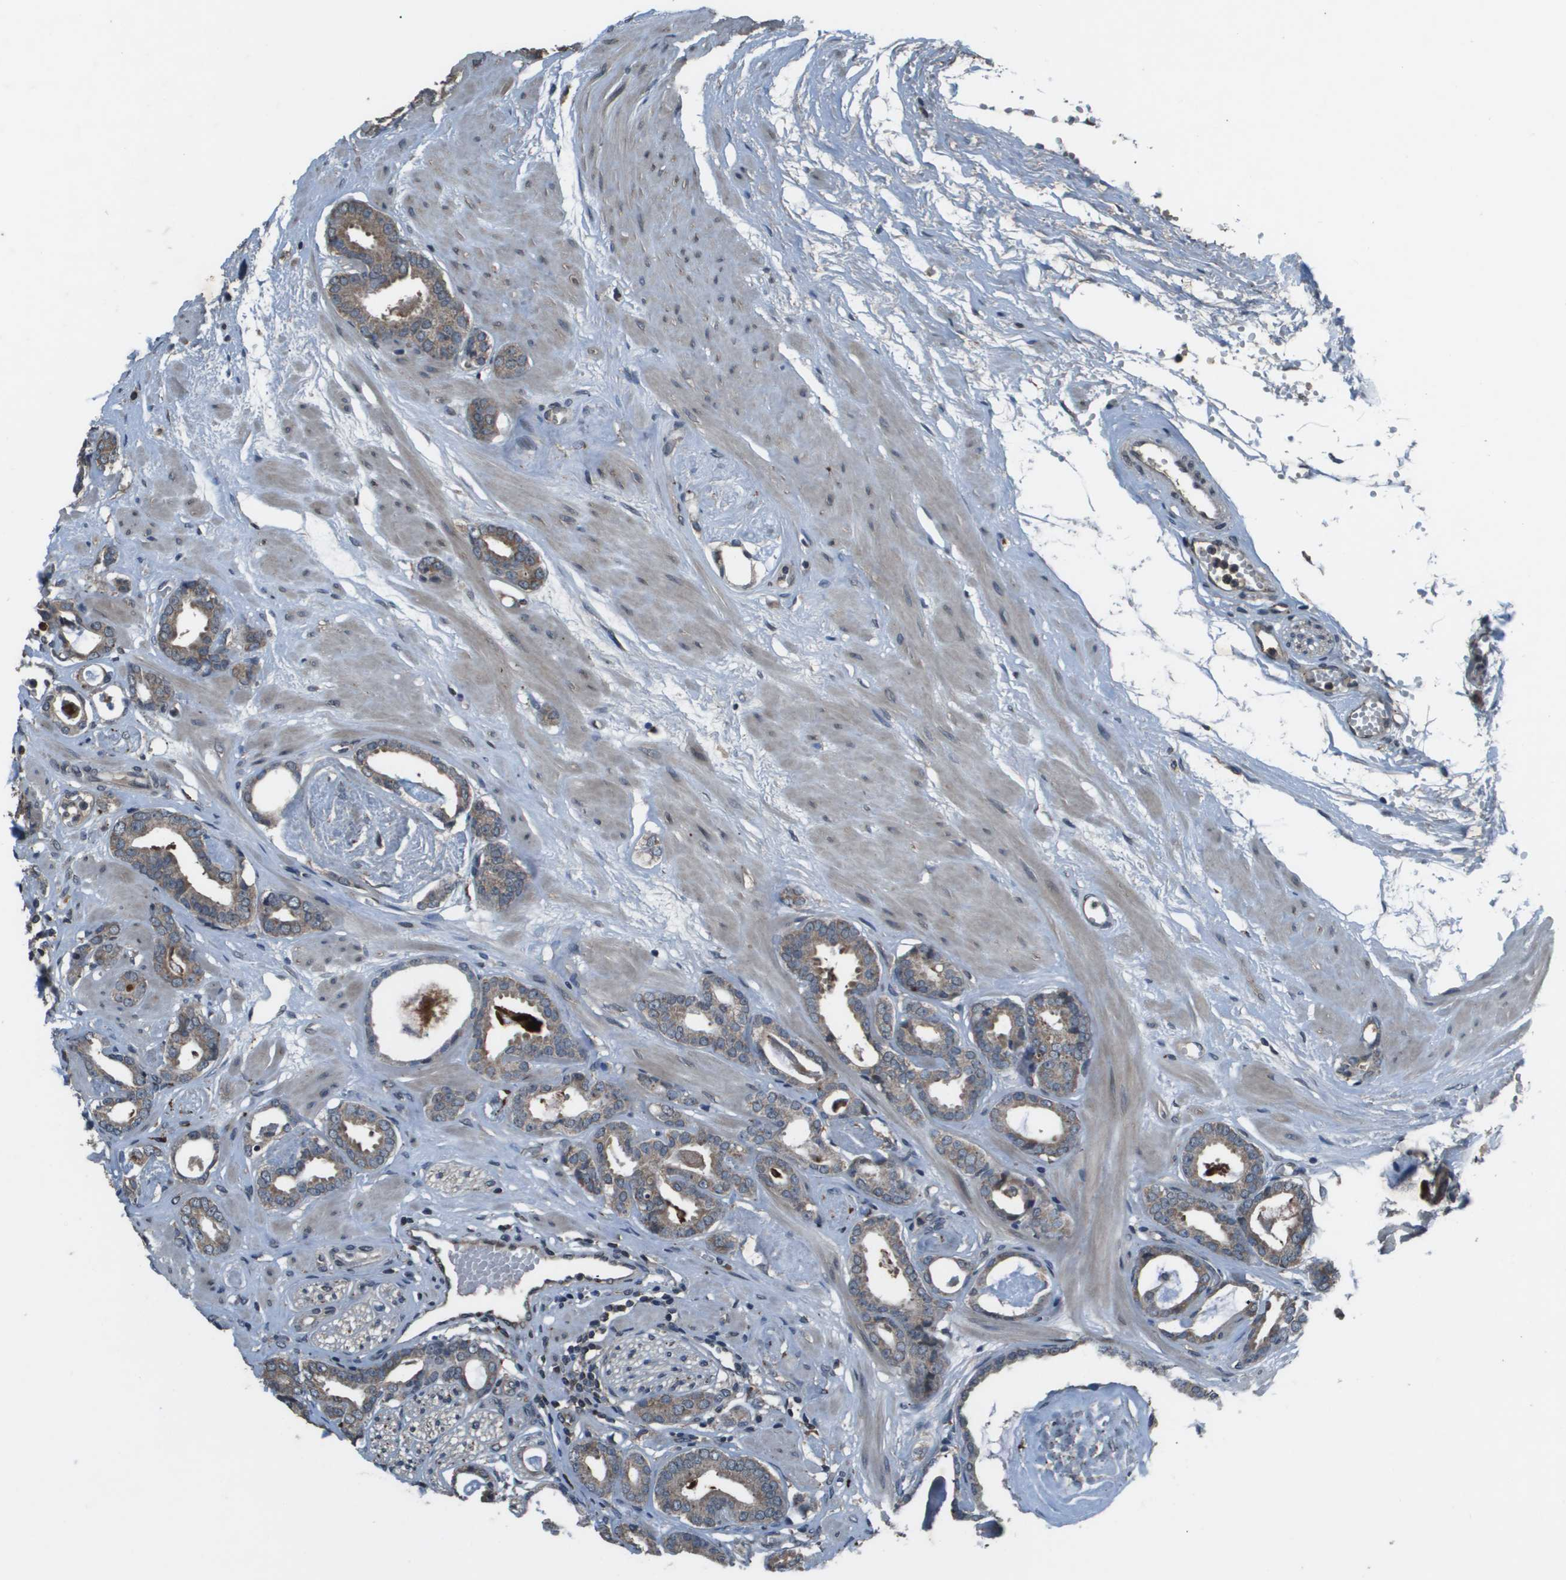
{"staining": {"intensity": "weak", "quantity": "<25%", "location": "cytoplasmic/membranous"}, "tissue": "prostate cancer", "cell_type": "Tumor cells", "image_type": "cancer", "snomed": [{"axis": "morphology", "description": "Adenocarcinoma, Low grade"}, {"axis": "topography", "description": "Prostate"}], "caption": "The immunohistochemistry (IHC) photomicrograph has no significant positivity in tumor cells of prostate low-grade adenocarcinoma tissue.", "gene": "GOSR2", "patient": {"sex": "male", "age": 53}}